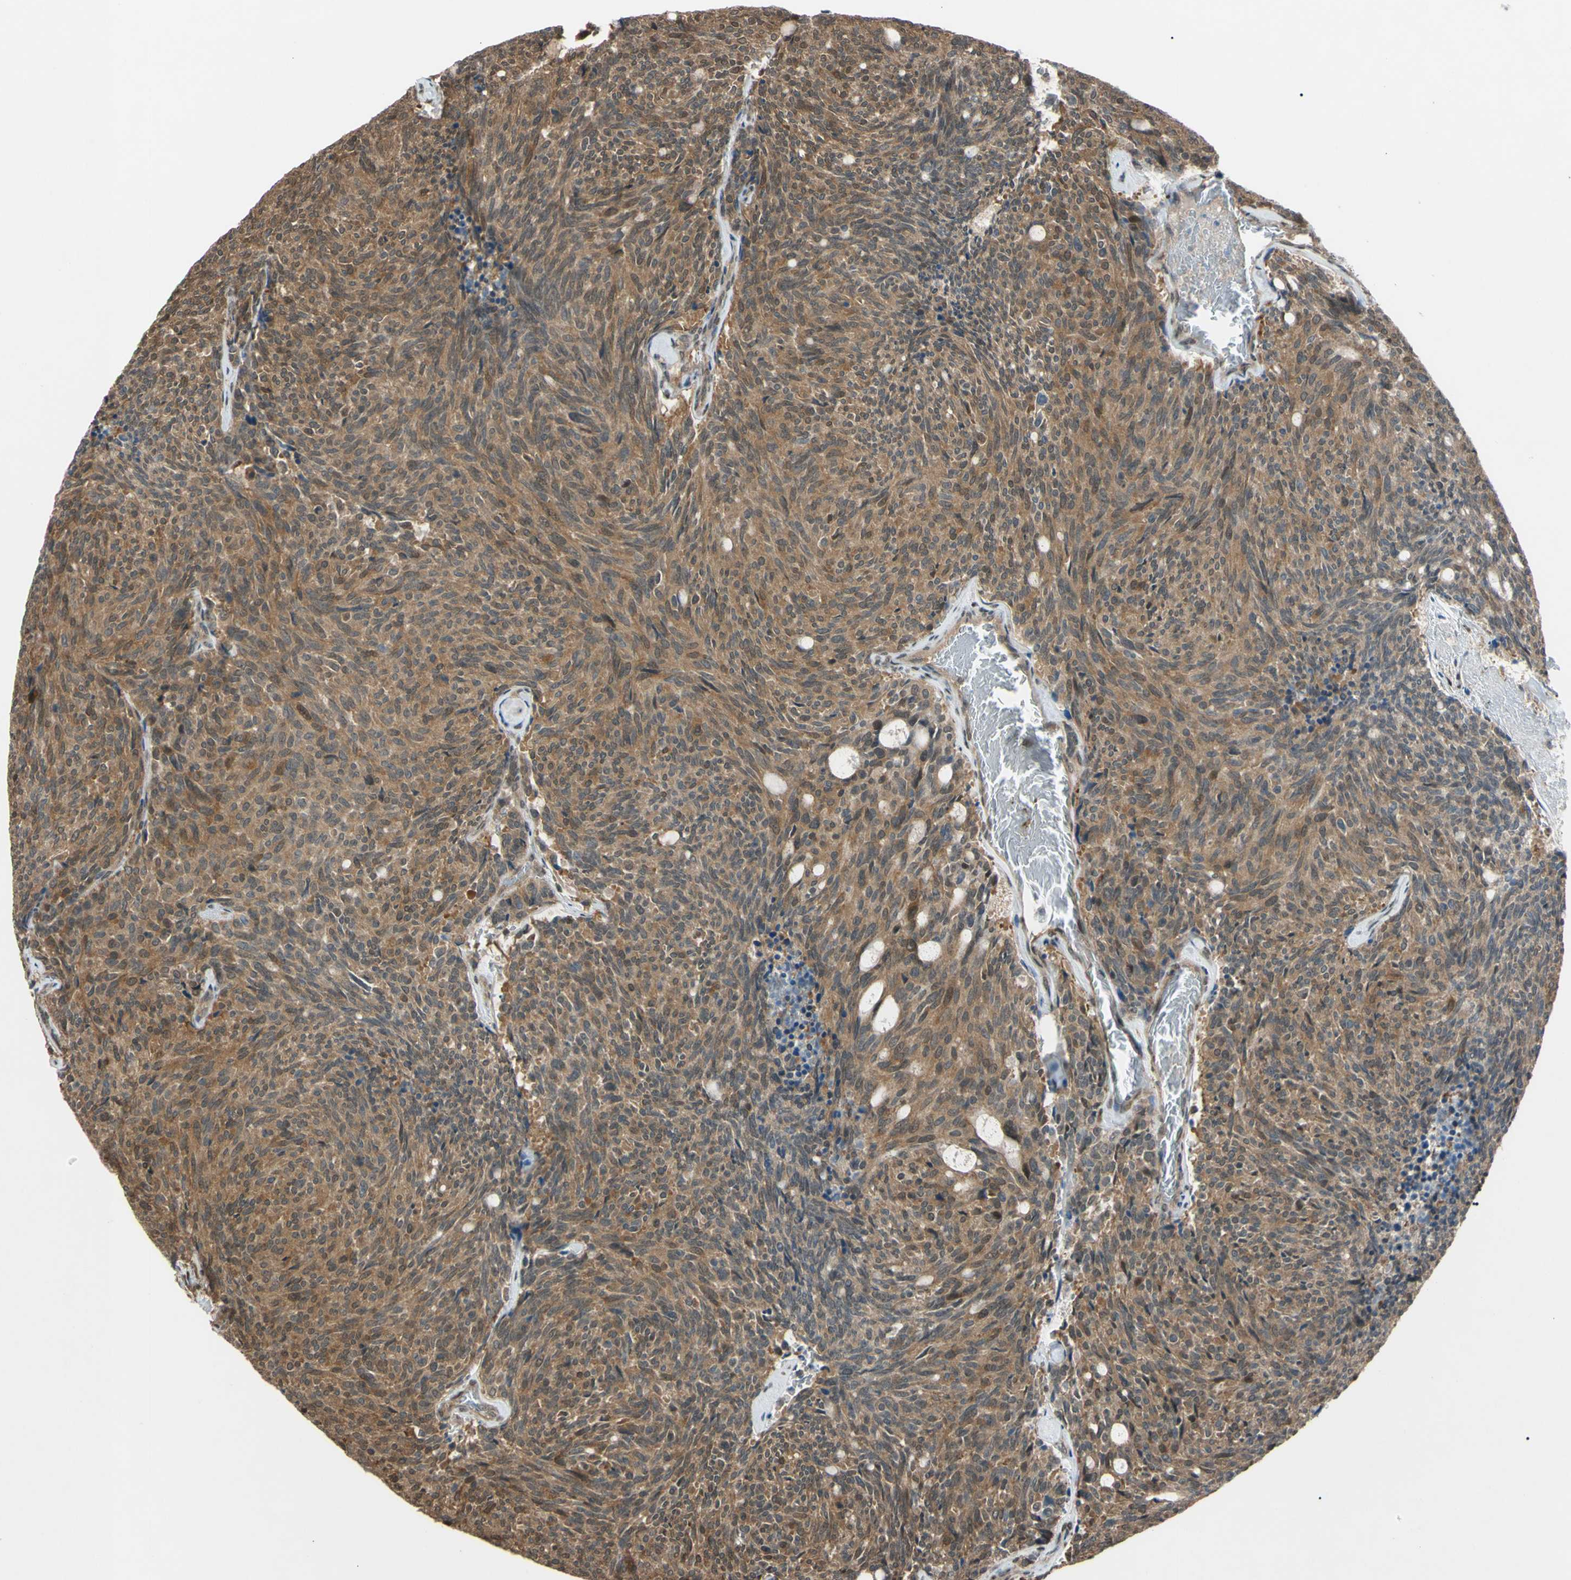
{"staining": {"intensity": "moderate", "quantity": ">75%", "location": "cytoplasmic/membranous"}, "tissue": "carcinoid", "cell_type": "Tumor cells", "image_type": "cancer", "snomed": [{"axis": "morphology", "description": "Carcinoid, malignant, NOS"}, {"axis": "topography", "description": "Pancreas"}], "caption": "High-magnification brightfield microscopy of malignant carcinoid stained with DAB (3,3'-diaminobenzidine) (brown) and counterstained with hematoxylin (blue). tumor cells exhibit moderate cytoplasmic/membranous positivity is seen in approximately>75% of cells.", "gene": "YWHAQ", "patient": {"sex": "female", "age": 54}}